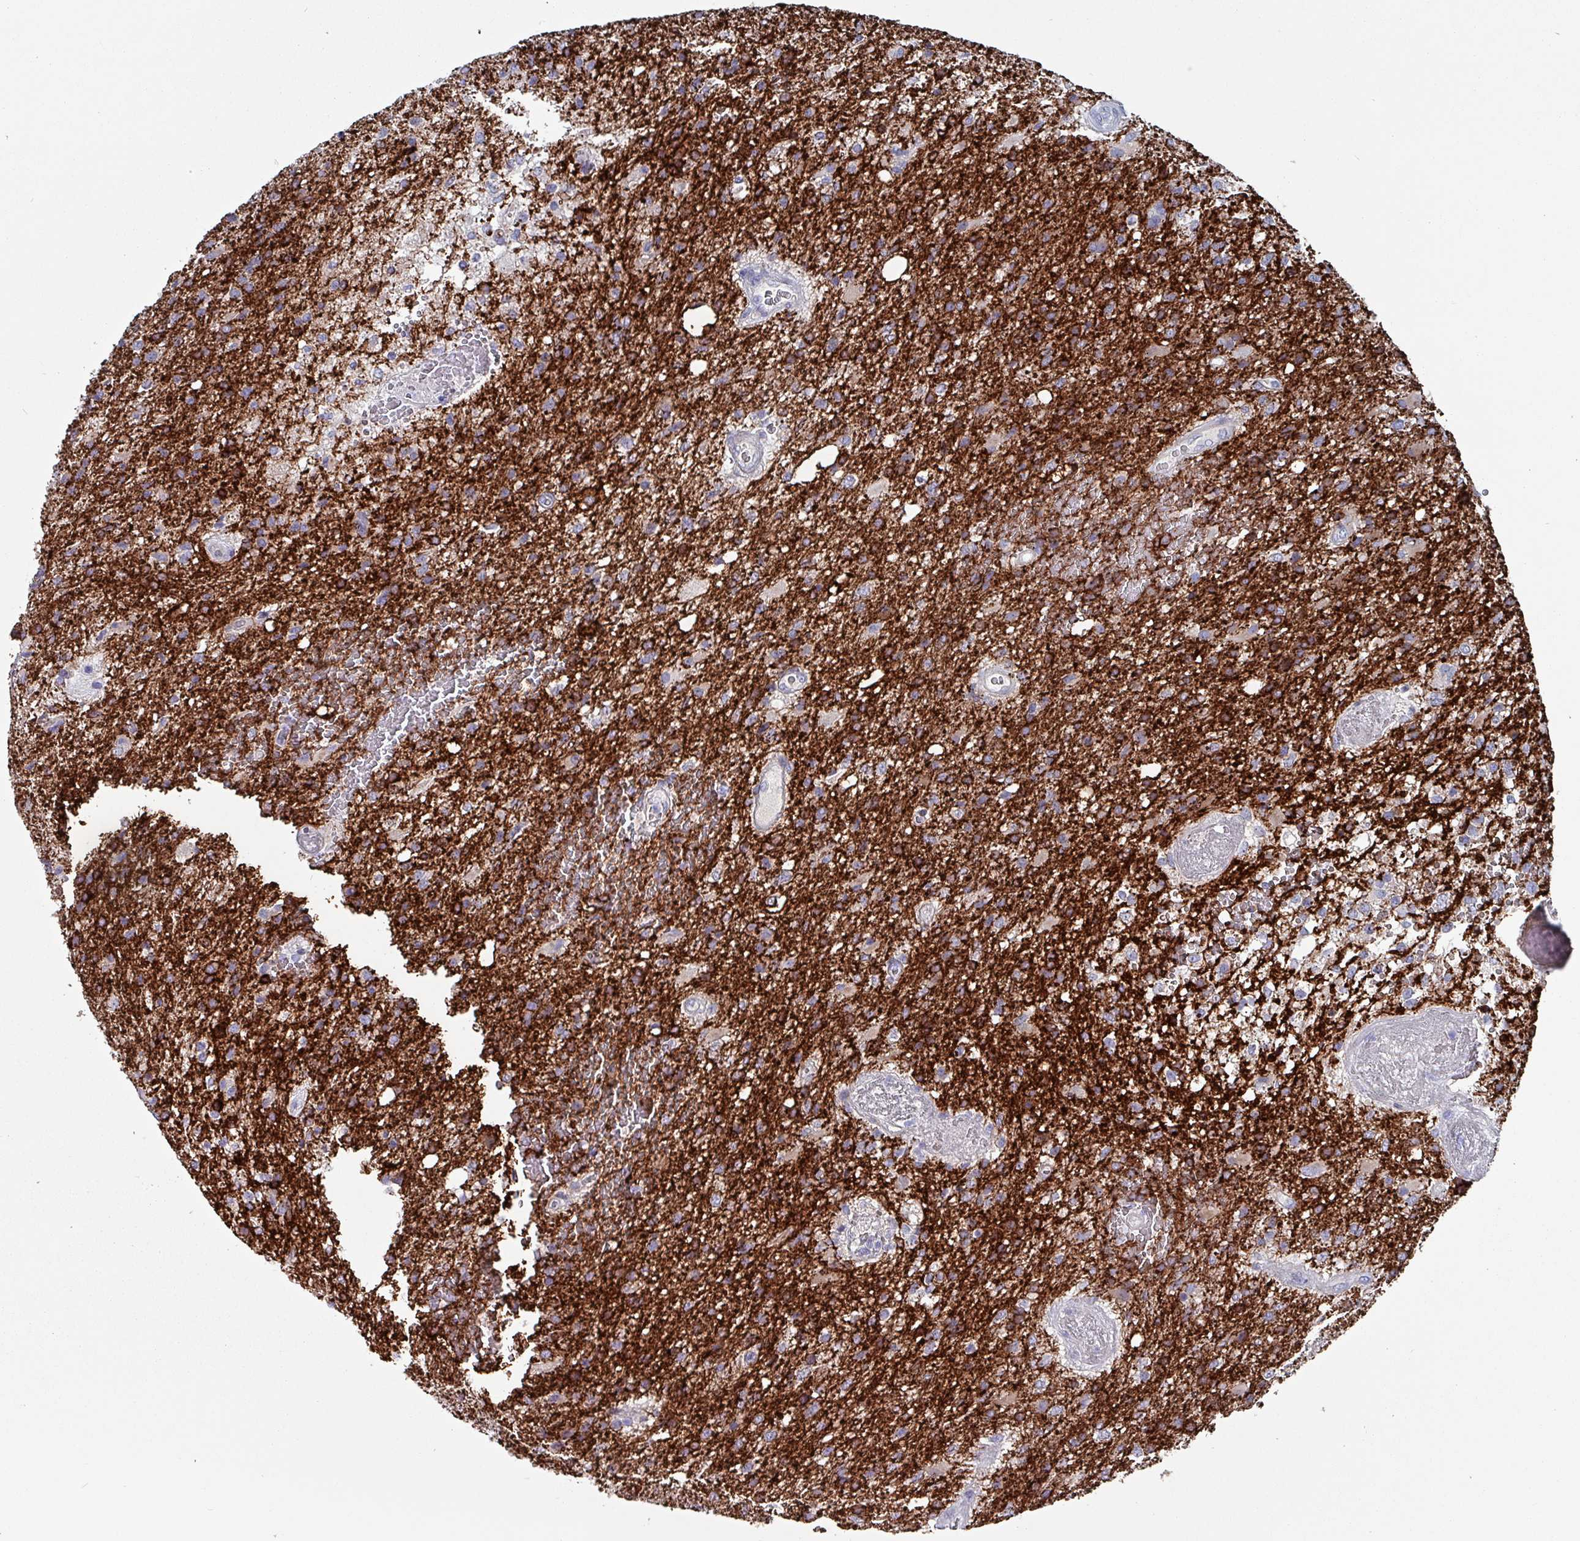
{"staining": {"intensity": "negative", "quantity": "none", "location": "none"}, "tissue": "glioma", "cell_type": "Tumor cells", "image_type": "cancer", "snomed": [{"axis": "morphology", "description": "Glioma, malignant, High grade"}, {"axis": "topography", "description": "Brain"}], "caption": "Image shows no significant protein positivity in tumor cells of malignant glioma (high-grade).", "gene": "DRD5", "patient": {"sex": "female", "age": 74}}